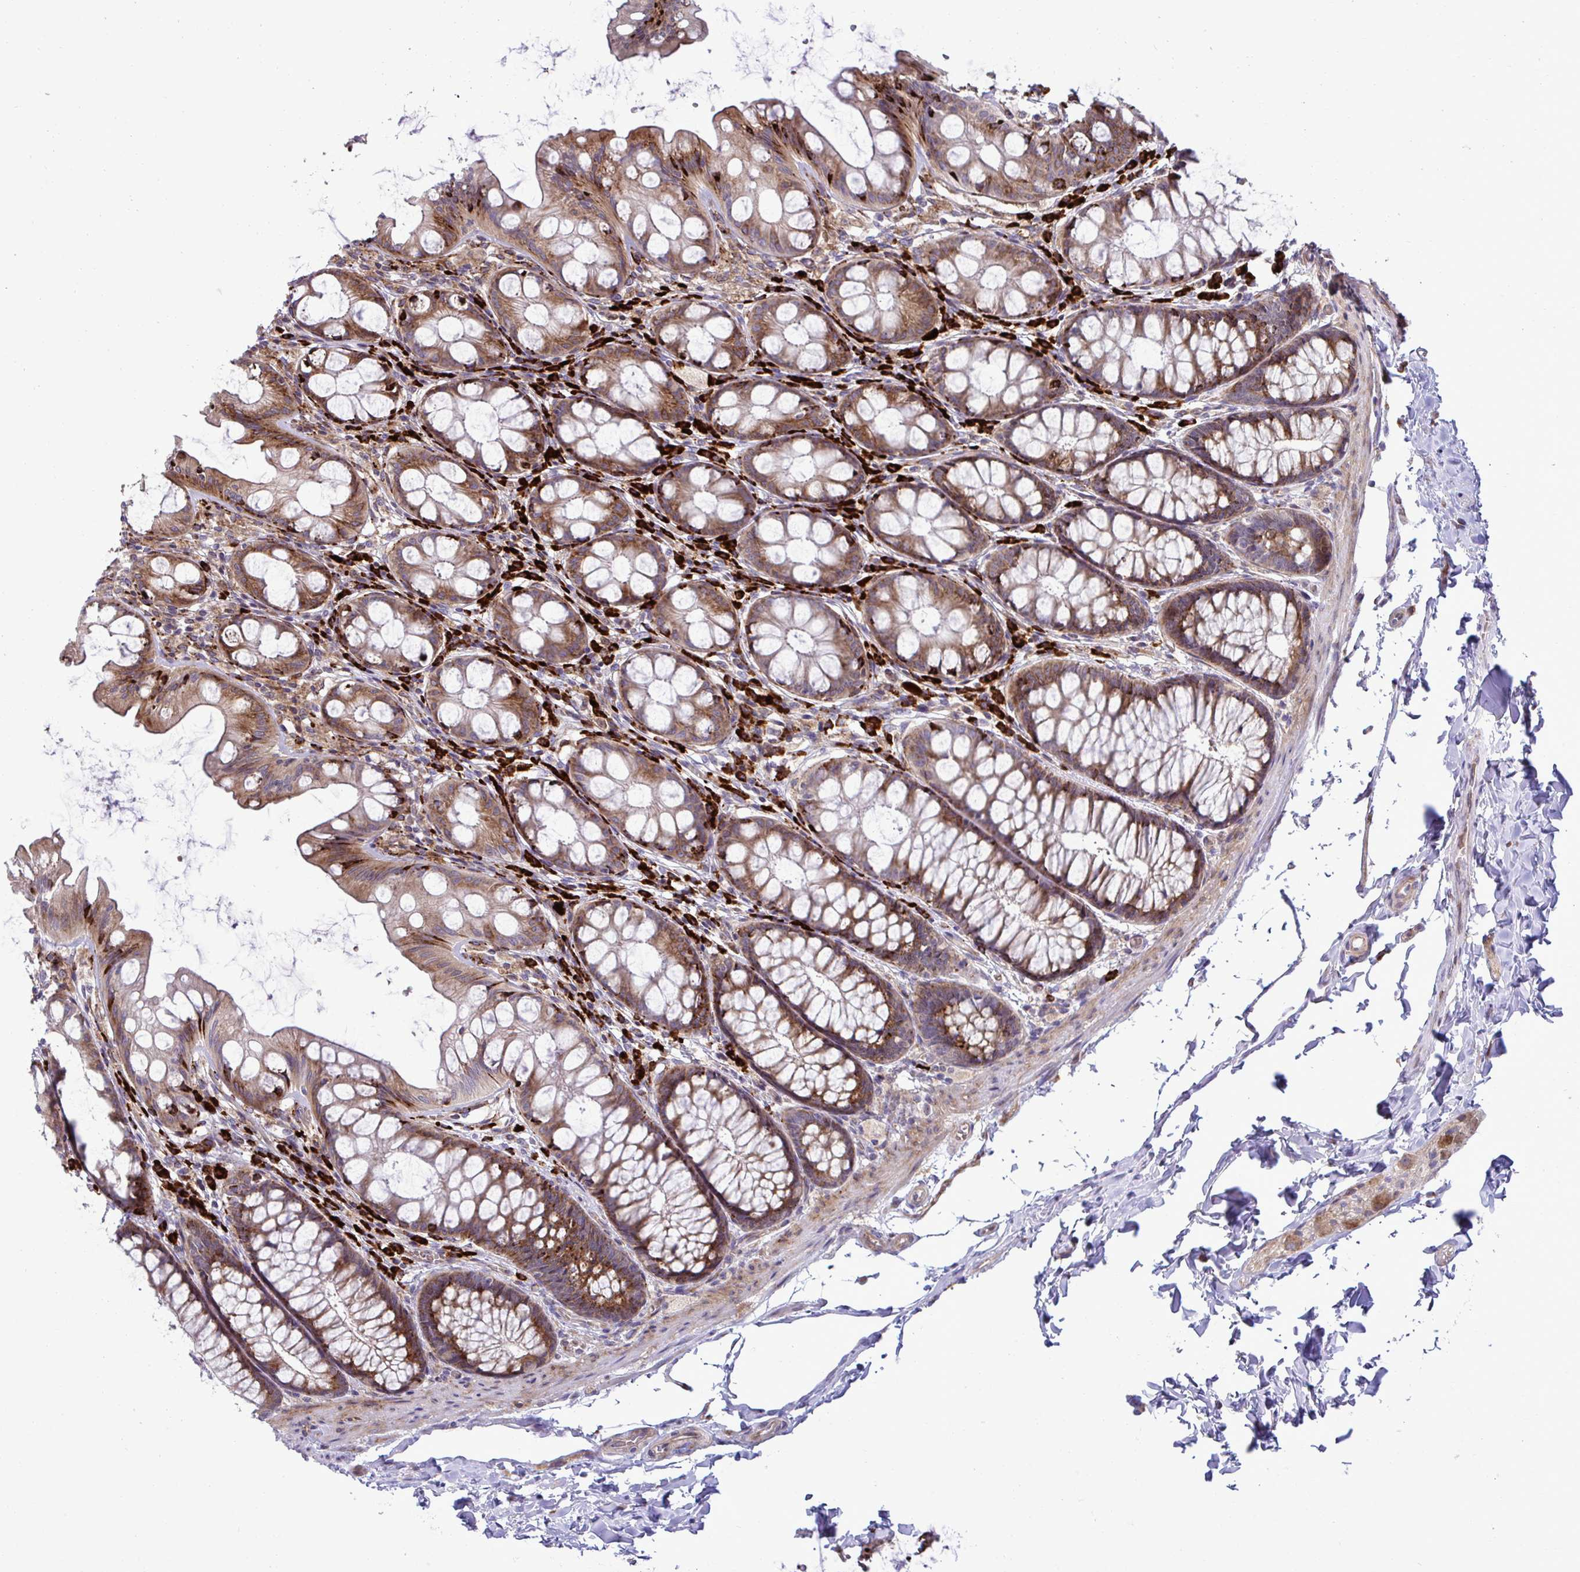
{"staining": {"intensity": "moderate", "quantity": ">75%", "location": "cytoplasmic/membranous"}, "tissue": "colon", "cell_type": "Endothelial cells", "image_type": "normal", "snomed": [{"axis": "morphology", "description": "Normal tissue, NOS"}, {"axis": "topography", "description": "Colon"}], "caption": "IHC of unremarkable colon shows medium levels of moderate cytoplasmic/membranous staining in about >75% of endothelial cells. (IHC, brightfield microscopy, high magnification).", "gene": "LIMS1", "patient": {"sex": "male", "age": 47}}